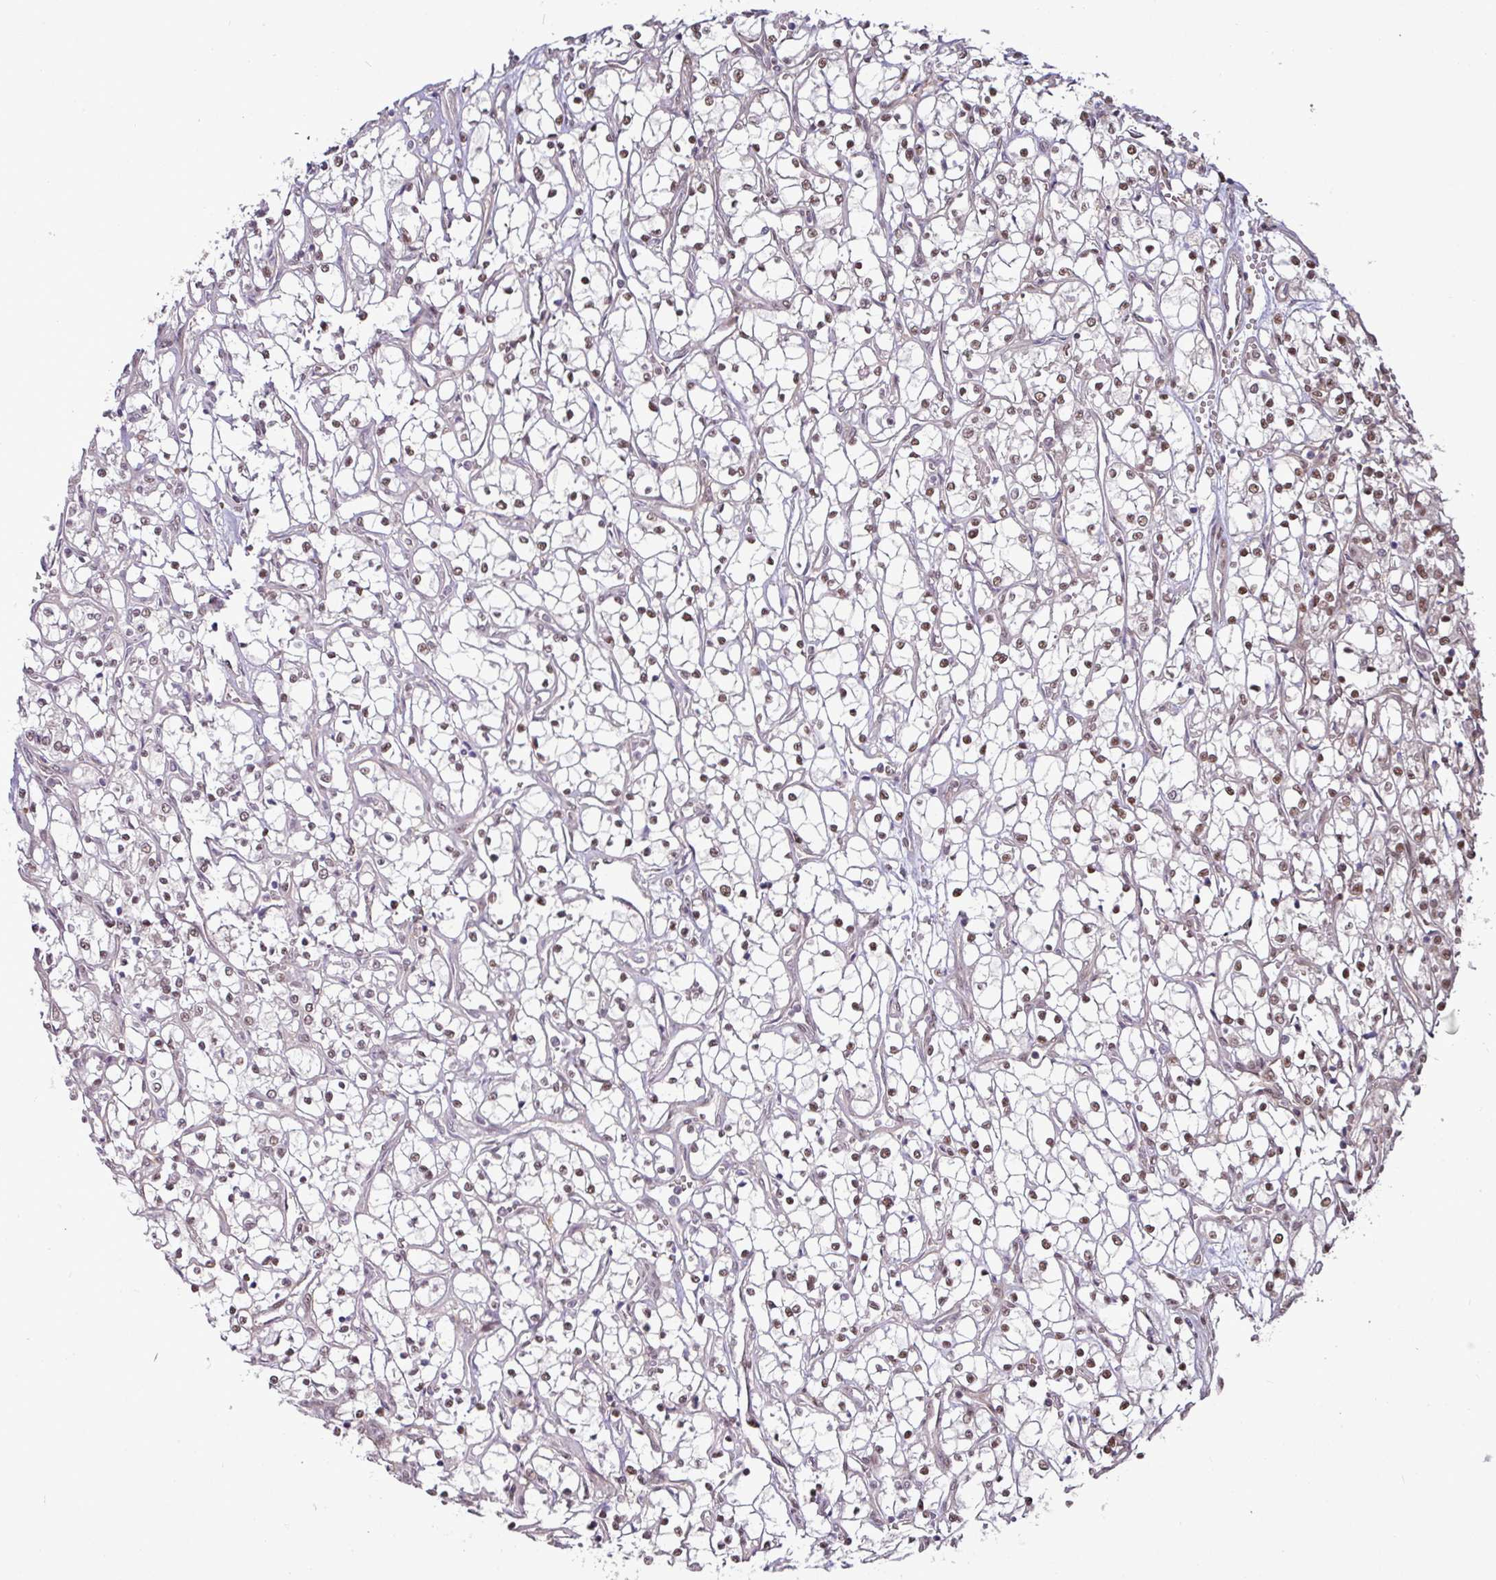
{"staining": {"intensity": "weak", "quantity": "25%-75%", "location": "nuclear"}, "tissue": "renal cancer", "cell_type": "Tumor cells", "image_type": "cancer", "snomed": [{"axis": "morphology", "description": "Adenocarcinoma, NOS"}, {"axis": "topography", "description": "Kidney"}], "caption": "Immunohistochemical staining of renal cancer (adenocarcinoma) exhibits low levels of weak nuclear positivity in about 25%-75% of tumor cells.", "gene": "CIC", "patient": {"sex": "female", "age": 69}}